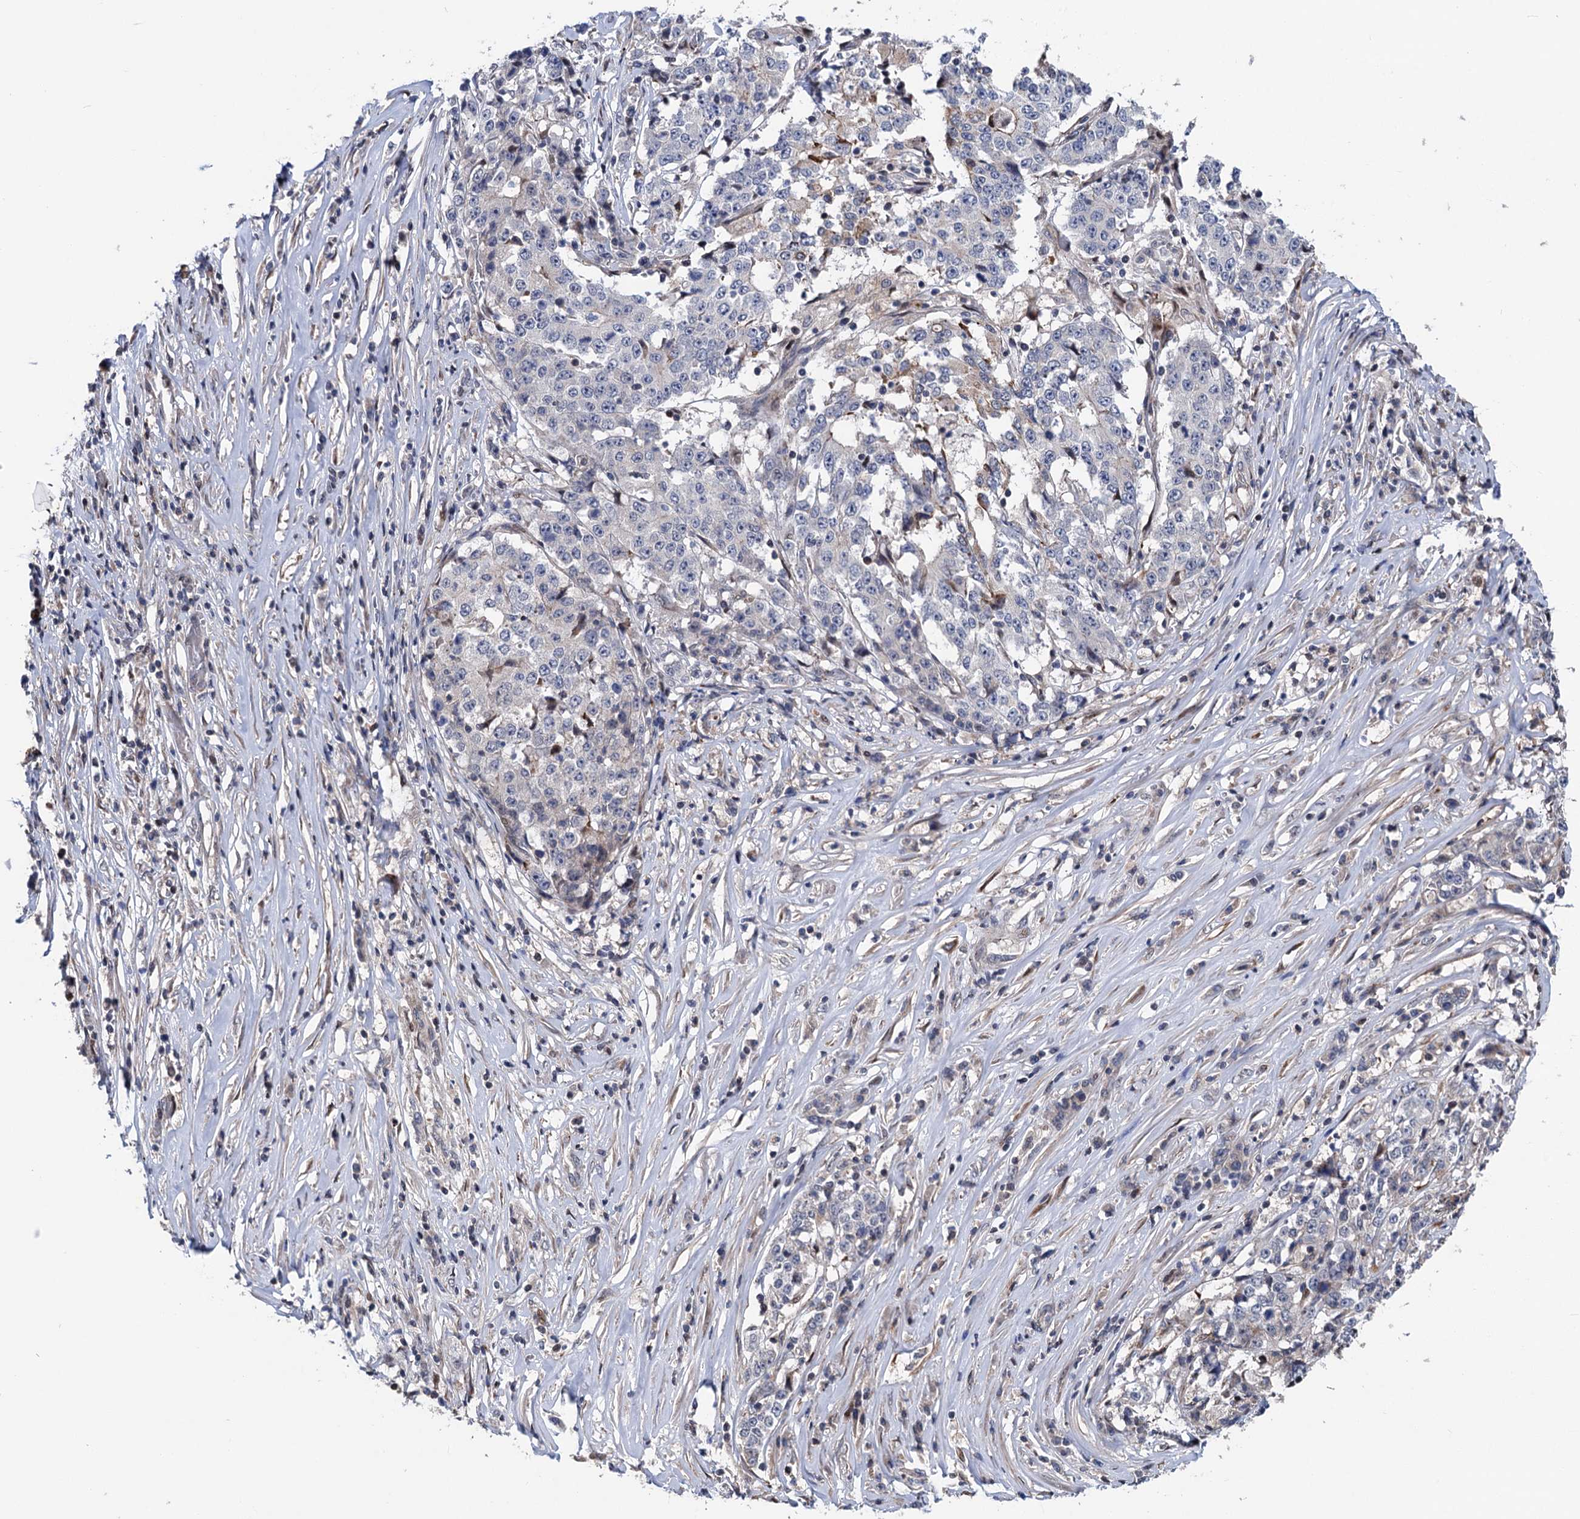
{"staining": {"intensity": "negative", "quantity": "none", "location": "none"}, "tissue": "stomach cancer", "cell_type": "Tumor cells", "image_type": "cancer", "snomed": [{"axis": "morphology", "description": "Adenocarcinoma, NOS"}, {"axis": "topography", "description": "Stomach"}], "caption": "Human stomach adenocarcinoma stained for a protein using immunohistochemistry demonstrates no staining in tumor cells.", "gene": "UBR1", "patient": {"sex": "male", "age": 59}}